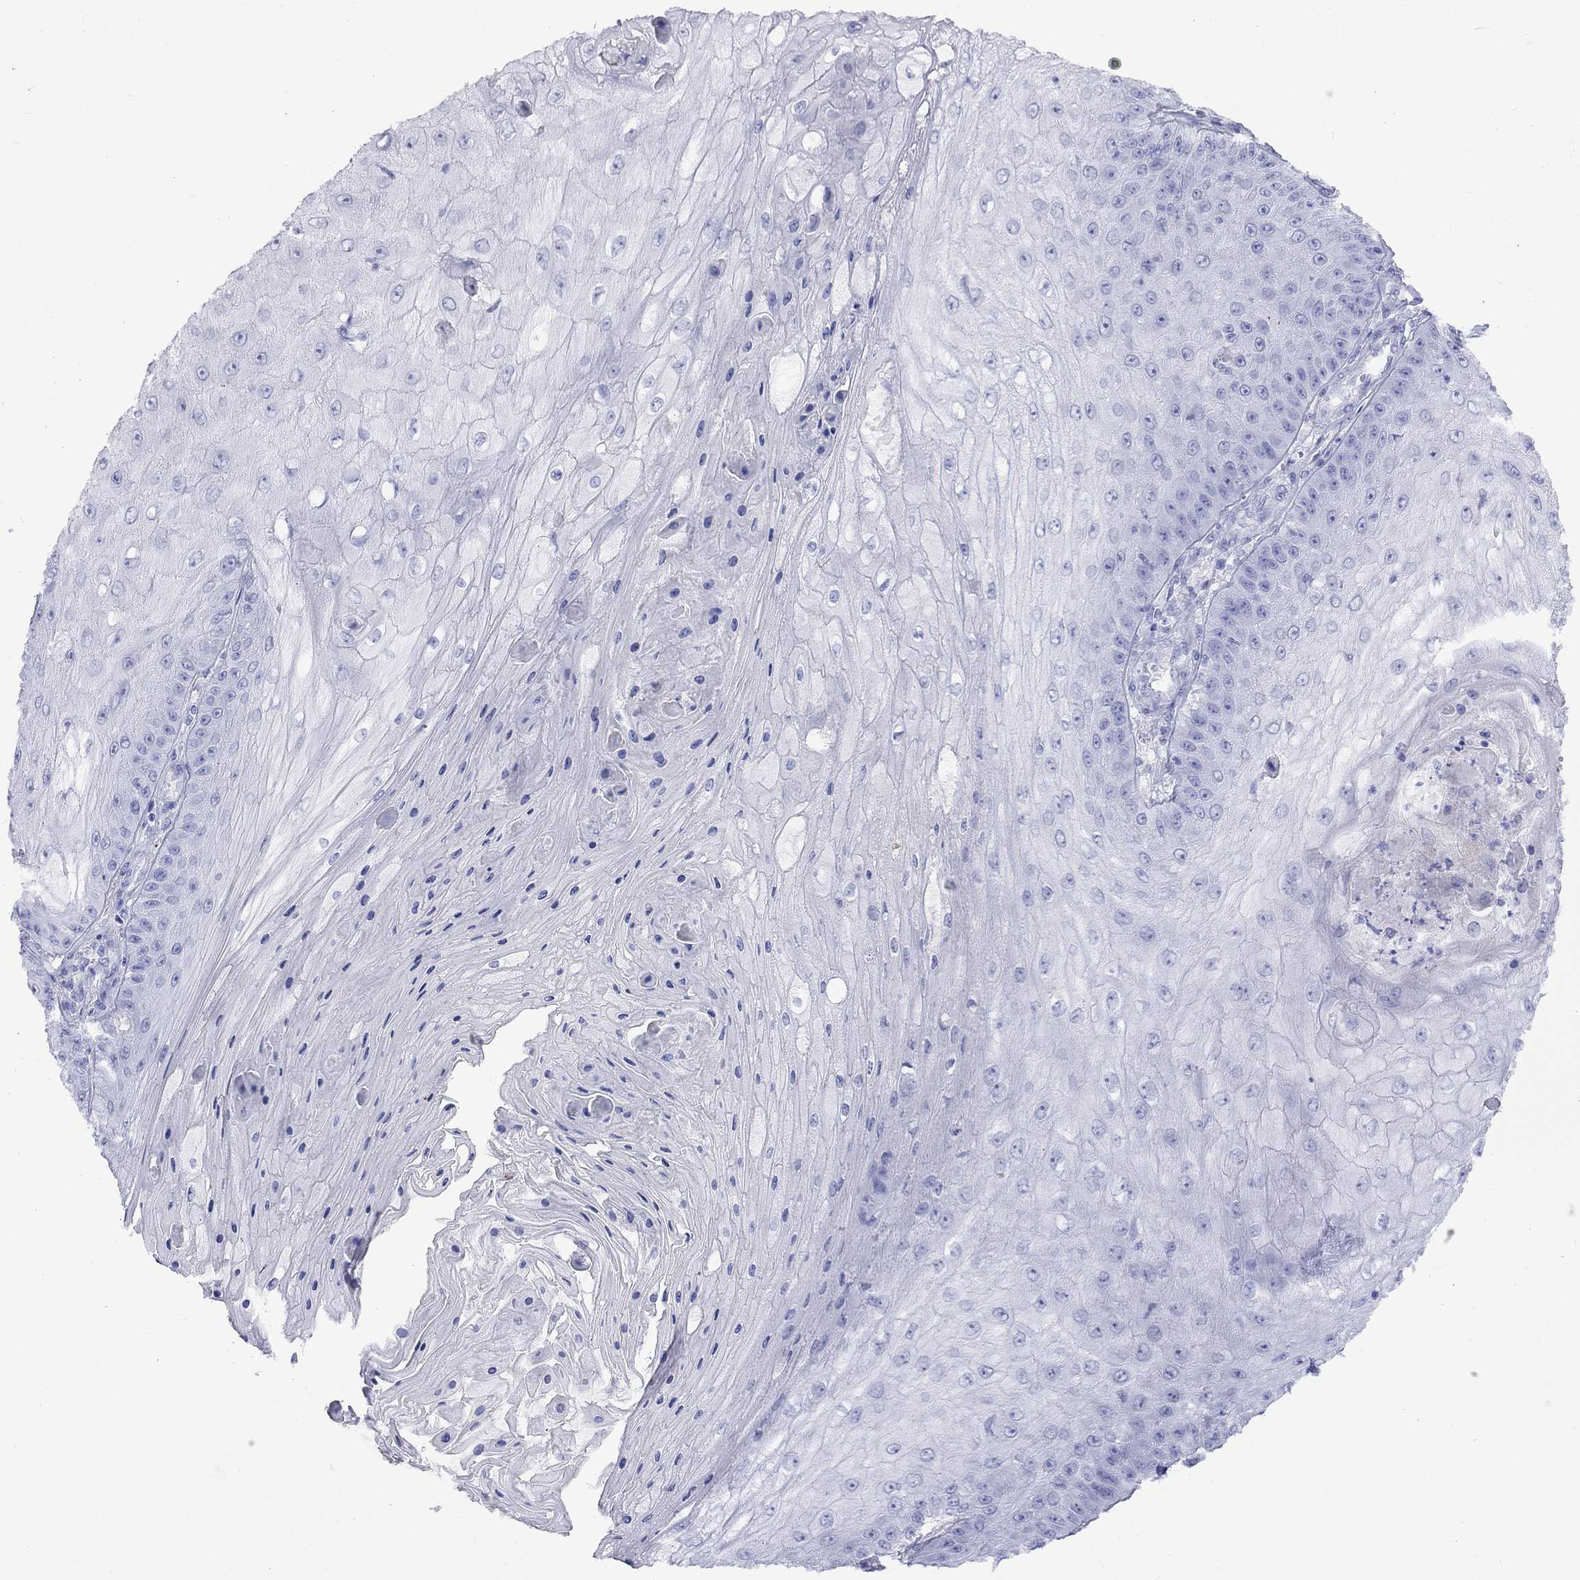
{"staining": {"intensity": "negative", "quantity": "none", "location": "none"}, "tissue": "skin cancer", "cell_type": "Tumor cells", "image_type": "cancer", "snomed": [{"axis": "morphology", "description": "Squamous cell carcinoma, NOS"}, {"axis": "topography", "description": "Skin"}], "caption": "High power microscopy micrograph of an immunohistochemistry (IHC) photomicrograph of skin squamous cell carcinoma, revealing no significant staining in tumor cells.", "gene": "SLC30A8", "patient": {"sex": "male", "age": 70}}